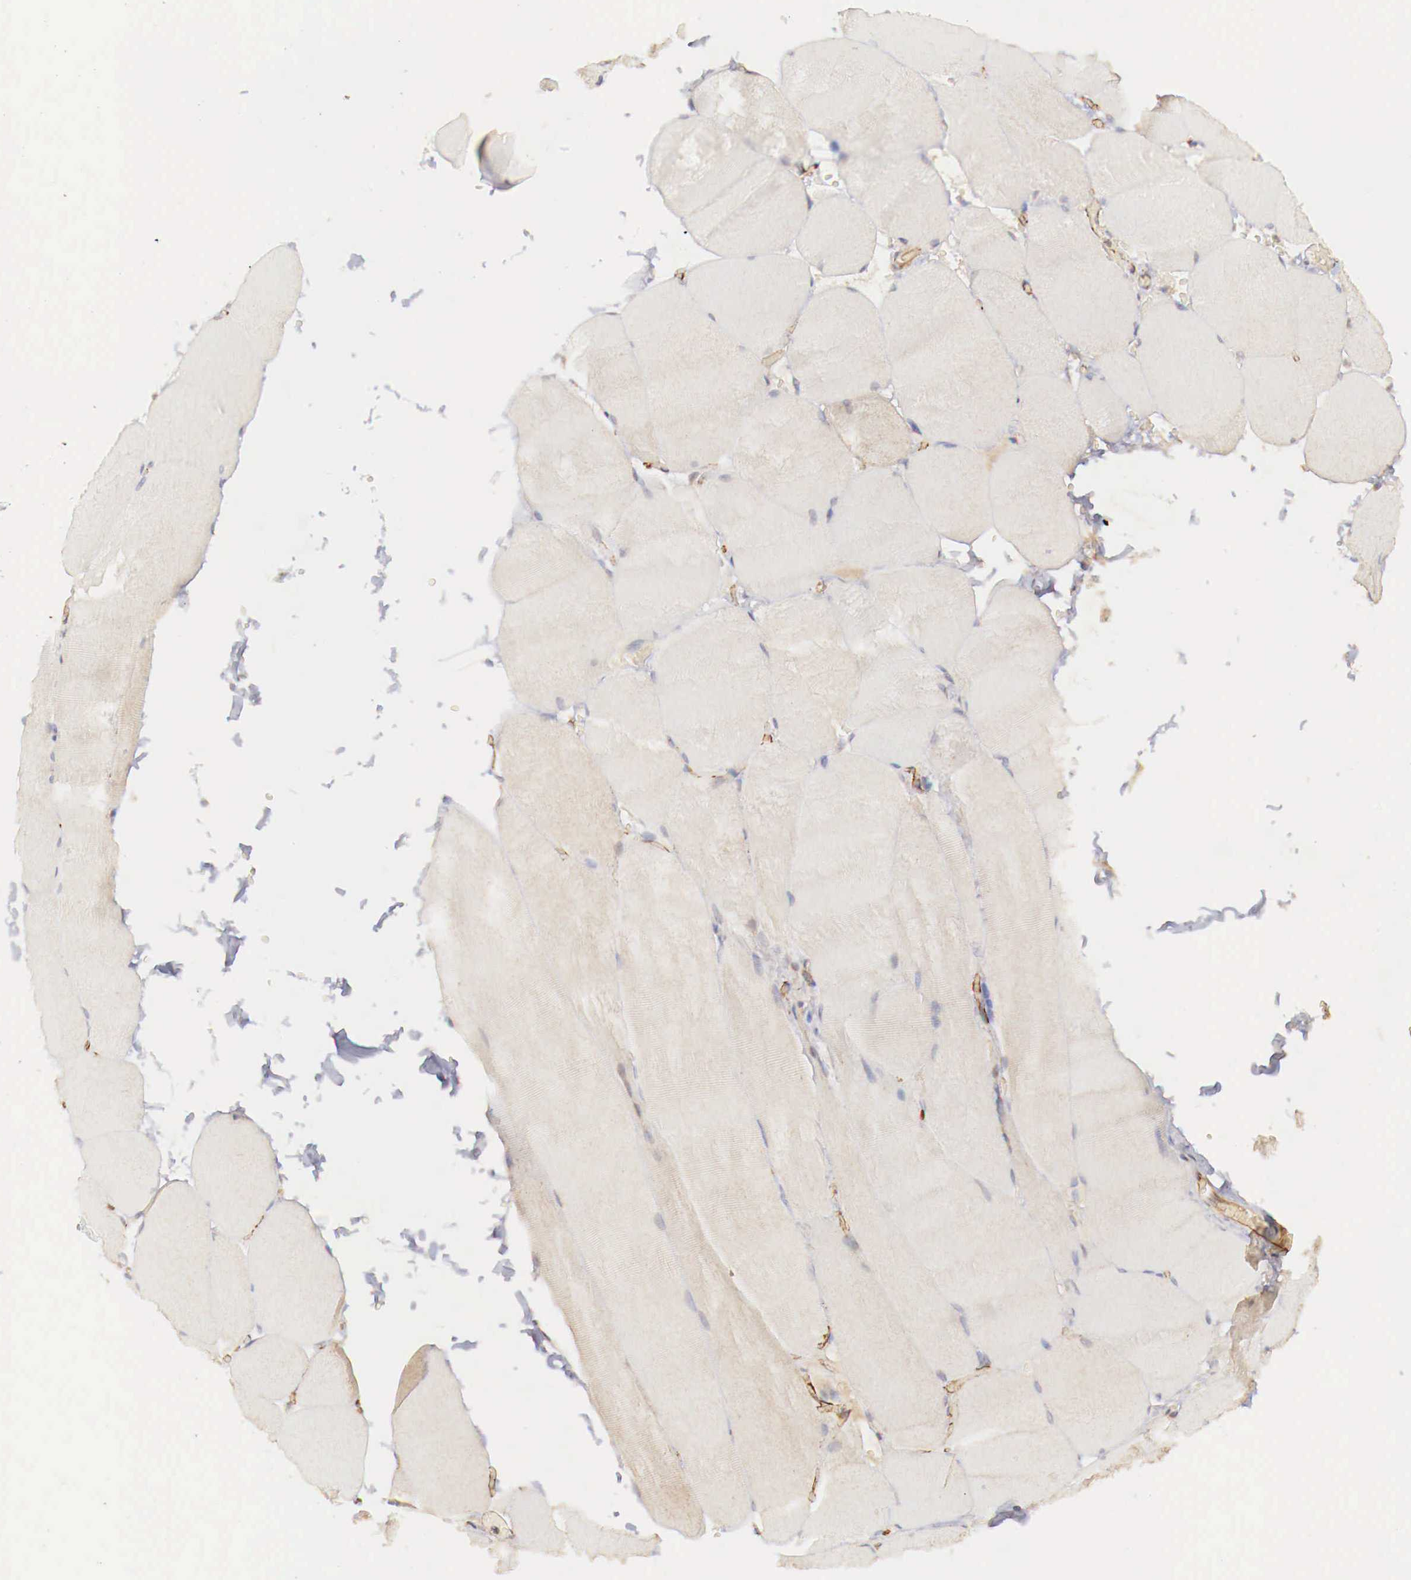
{"staining": {"intensity": "negative", "quantity": "none", "location": "none"}, "tissue": "skeletal muscle", "cell_type": "Myocytes", "image_type": "normal", "snomed": [{"axis": "morphology", "description": "Normal tissue, NOS"}, {"axis": "topography", "description": "Skeletal muscle"}], "caption": "IHC histopathology image of normal human skeletal muscle stained for a protein (brown), which exhibits no expression in myocytes.", "gene": "WT1", "patient": {"sex": "male", "age": 71}}